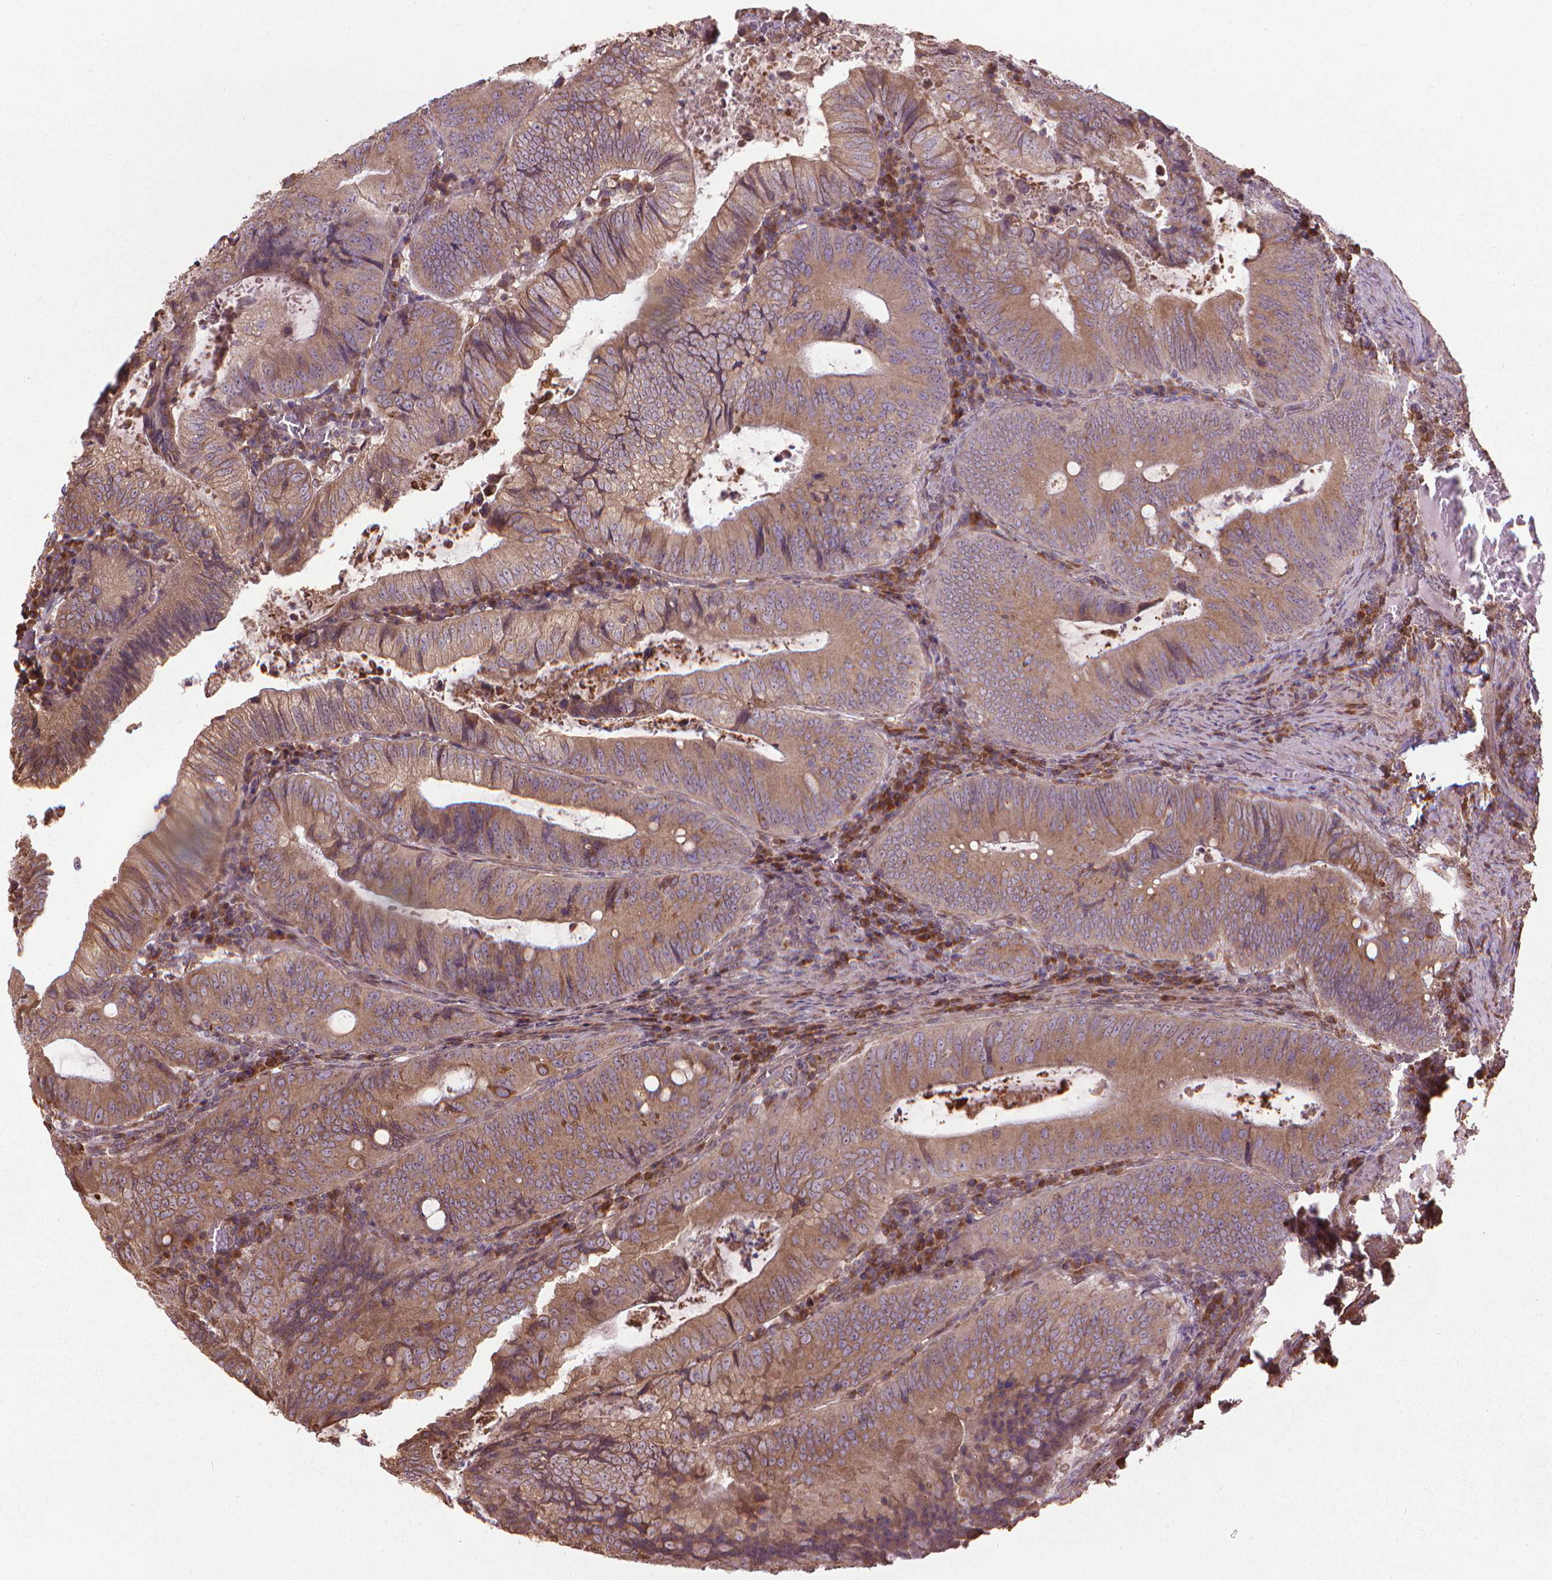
{"staining": {"intensity": "moderate", "quantity": ">75%", "location": "cytoplasmic/membranous"}, "tissue": "colorectal cancer", "cell_type": "Tumor cells", "image_type": "cancer", "snomed": [{"axis": "morphology", "description": "Adenocarcinoma, NOS"}, {"axis": "topography", "description": "Colon"}], "caption": "IHC of colorectal cancer shows medium levels of moderate cytoplasmic/membranous expression in approximately >75% of tumor cells.", "gene": "GAS1", "patient": {"sex": "male", "age": 67}}